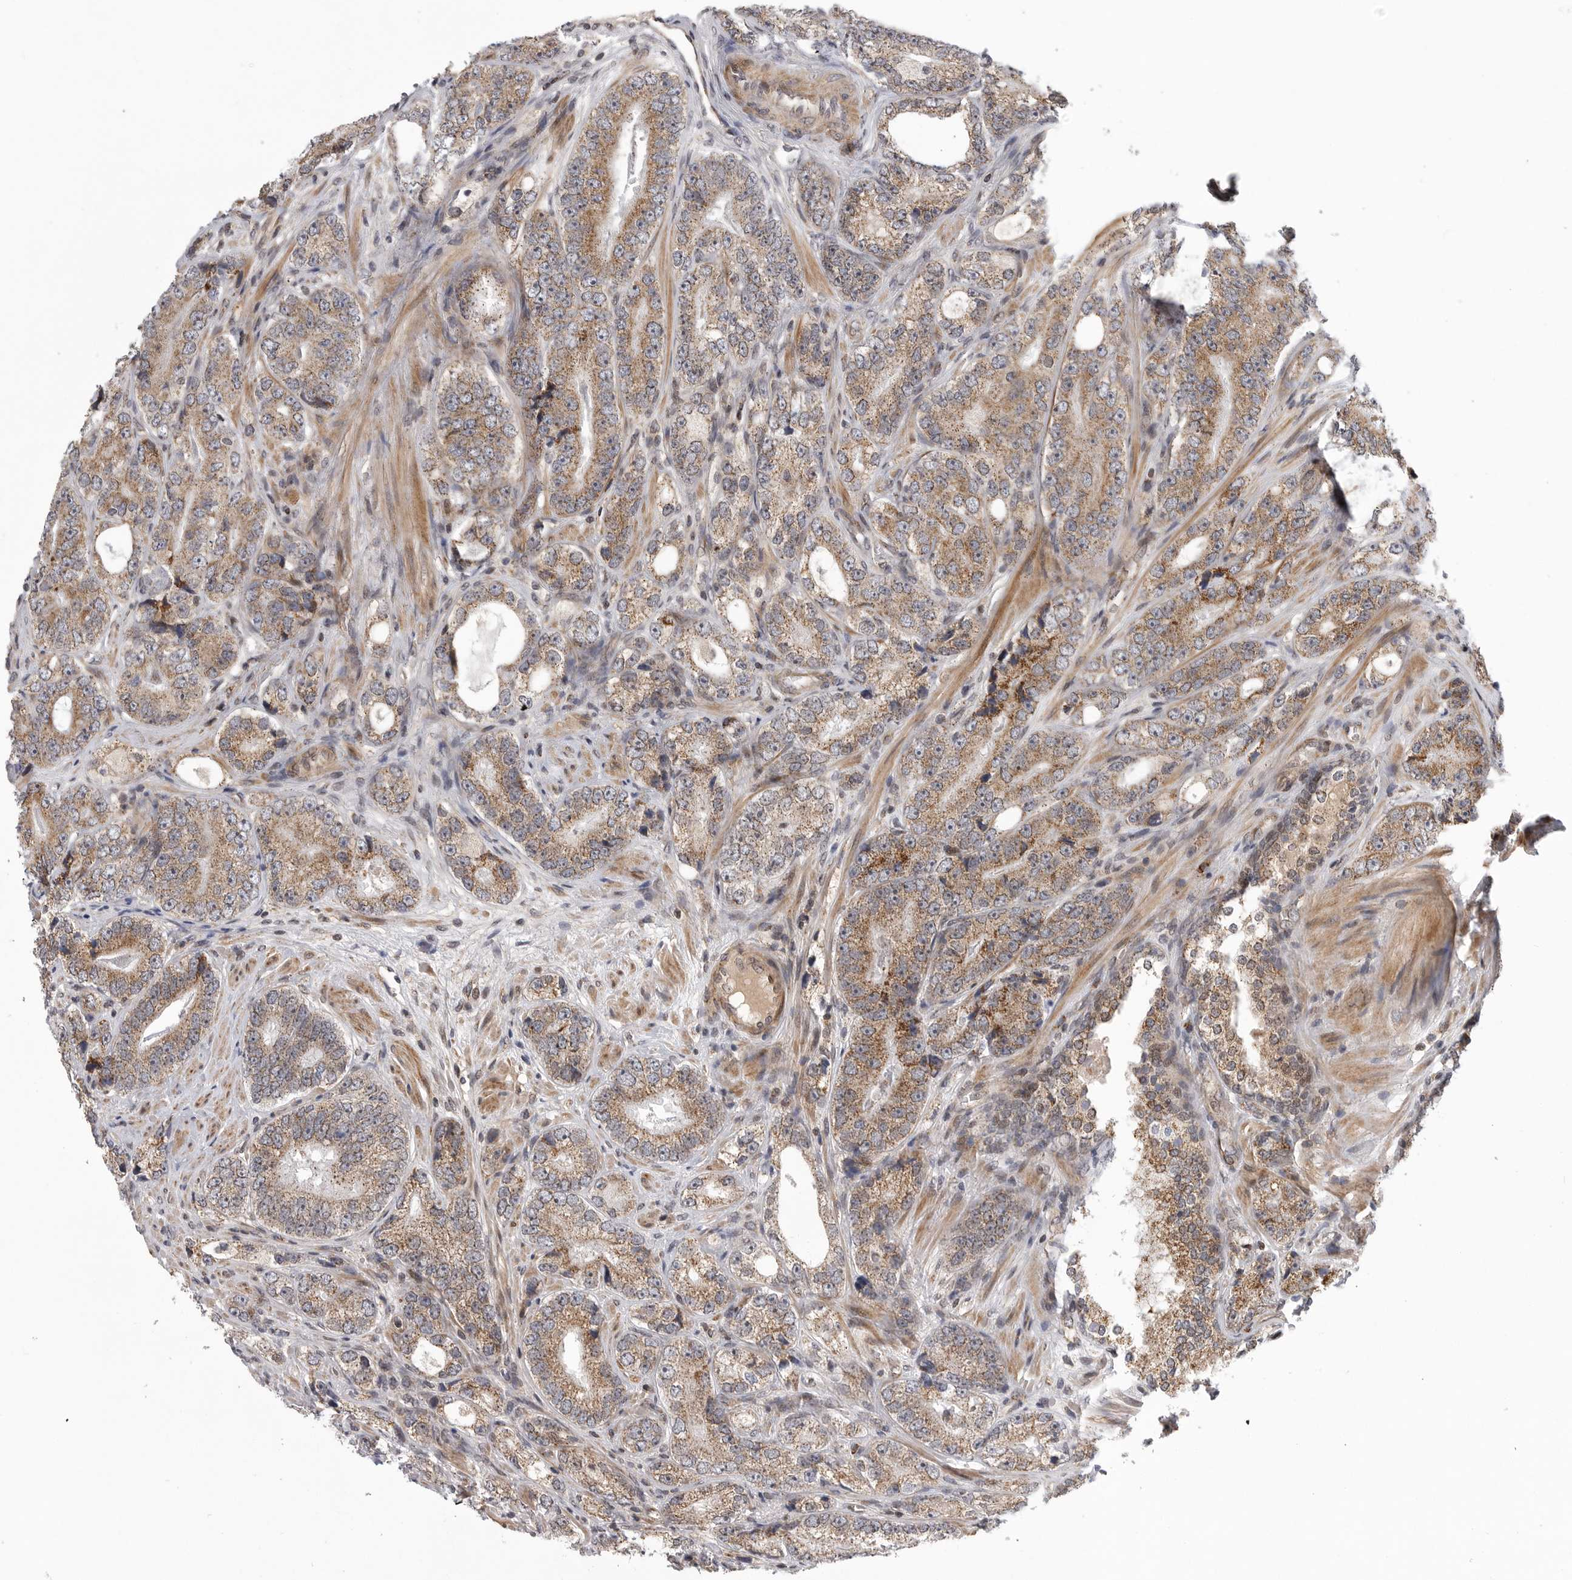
{"staining": {"intensity": "moderate", "quantity": ">75%", "location": "cytoplasmic/membranous"}, "tissue": "prostate cancer", "cell_type": "Tumor cells", "image_type": "cancer", "snomed": [{"axis": "morphology", "description": "Adenocarcinoma, High grade"}, {"axis": "topography", "description": "Prostate"}], "caption": "This micrograph reveals immunohistochemistry staining of human adenocarcinoma (high-grade) (prostate), with medium moderate cytoplasmic/membranous staining in about >75% of tumor cells.", "gene": "TMPRSS11F", "patient": {"sex": "male", "age": 56}}